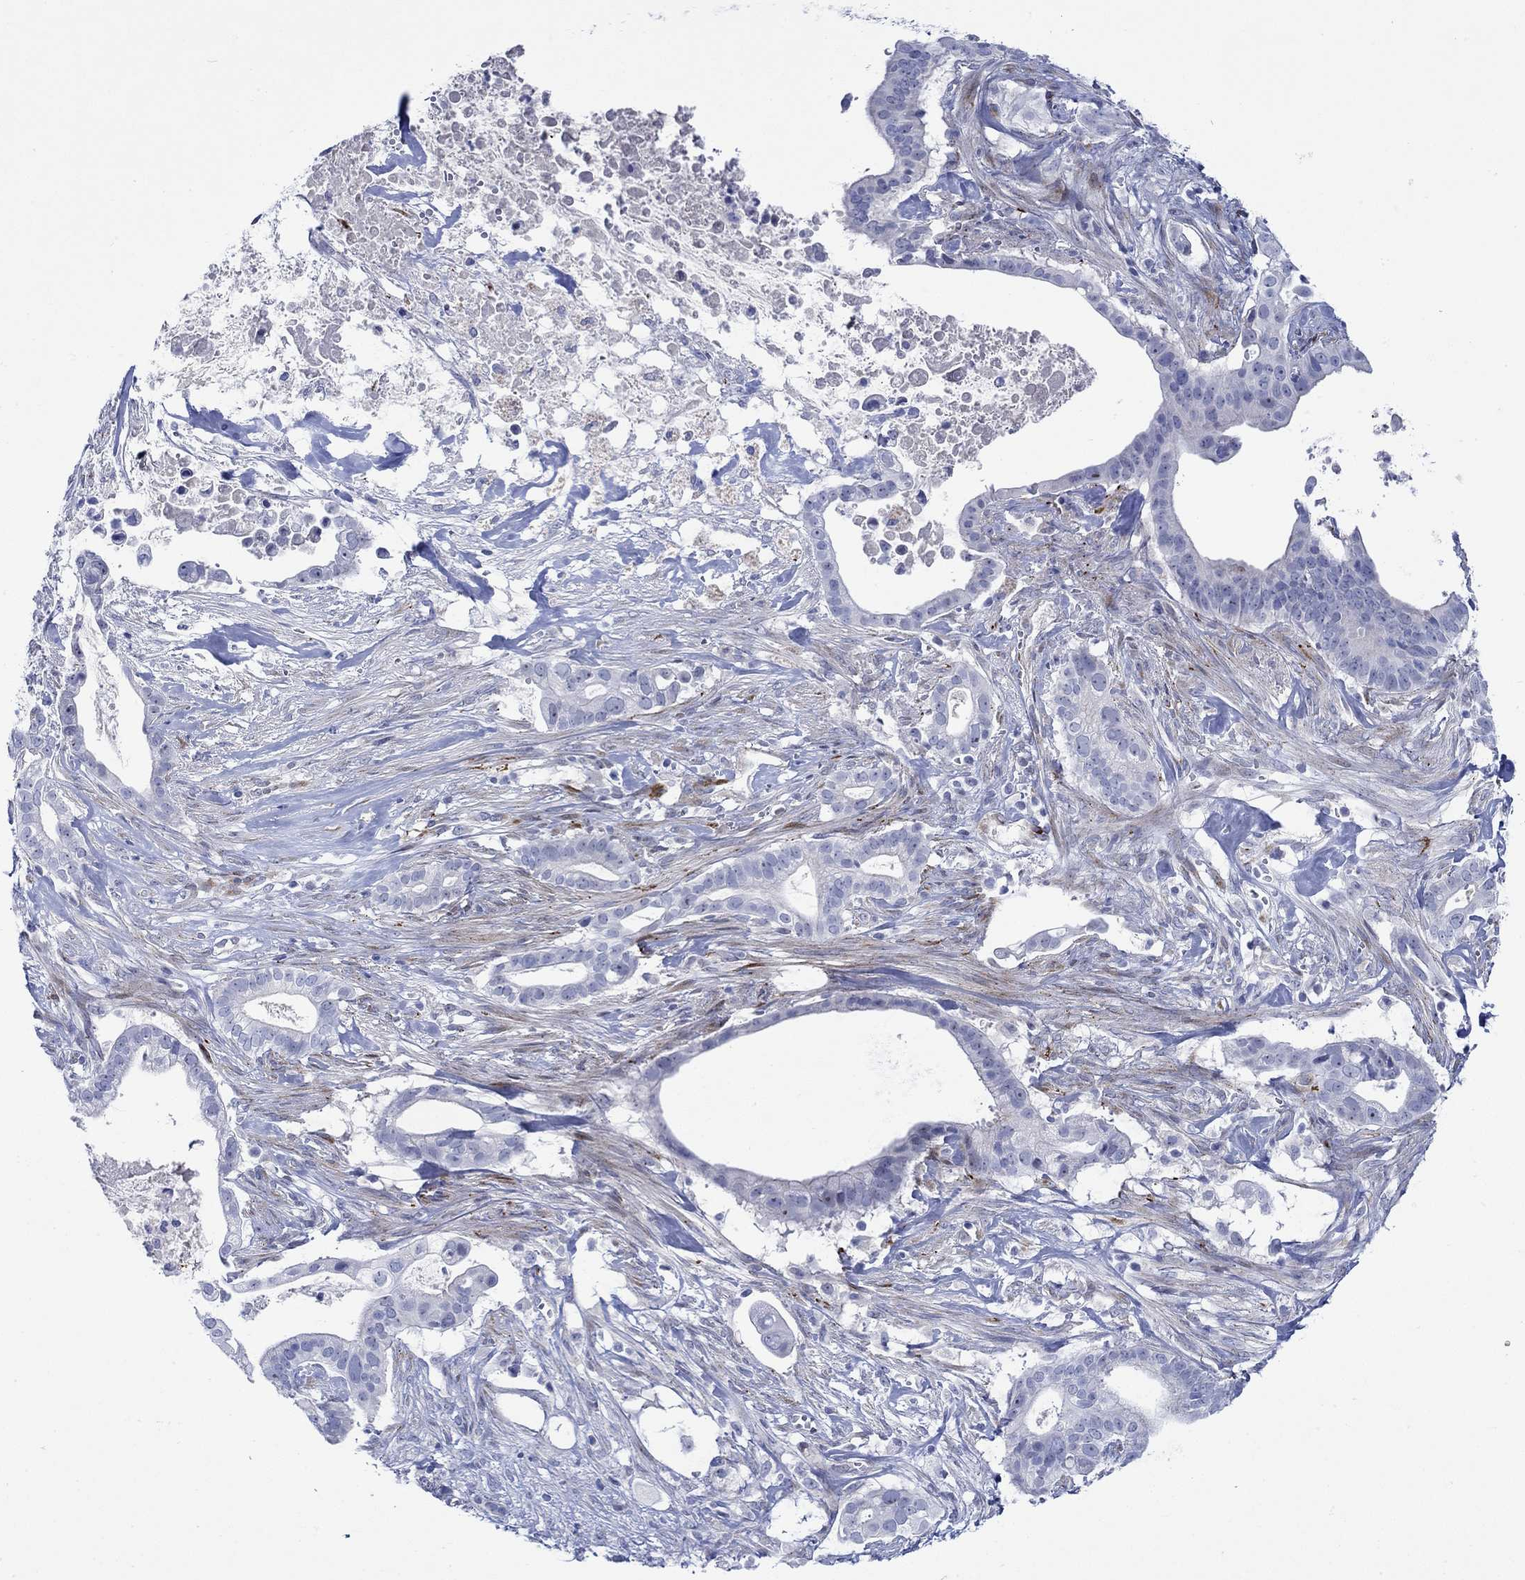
{"staining": {"intensity": "negative", "quantity": "none", "location": "none"}, "tissue": "pancreatic cancer", "cell_type": "Tumor cells", "image_type": "cancer", "snomed": [{"axis": "morphology", "description": "Adenocarcinoma, NOS"}, {"axis": "topography", "description": "Pancreas"}], "caption": "The immunohistochemistry micrograph has no significant expression in tumor cells of pancreatic adenocarcinoma tissue.", "gene": "KSR2", "patient": {"sex": "male", "age": 61}}